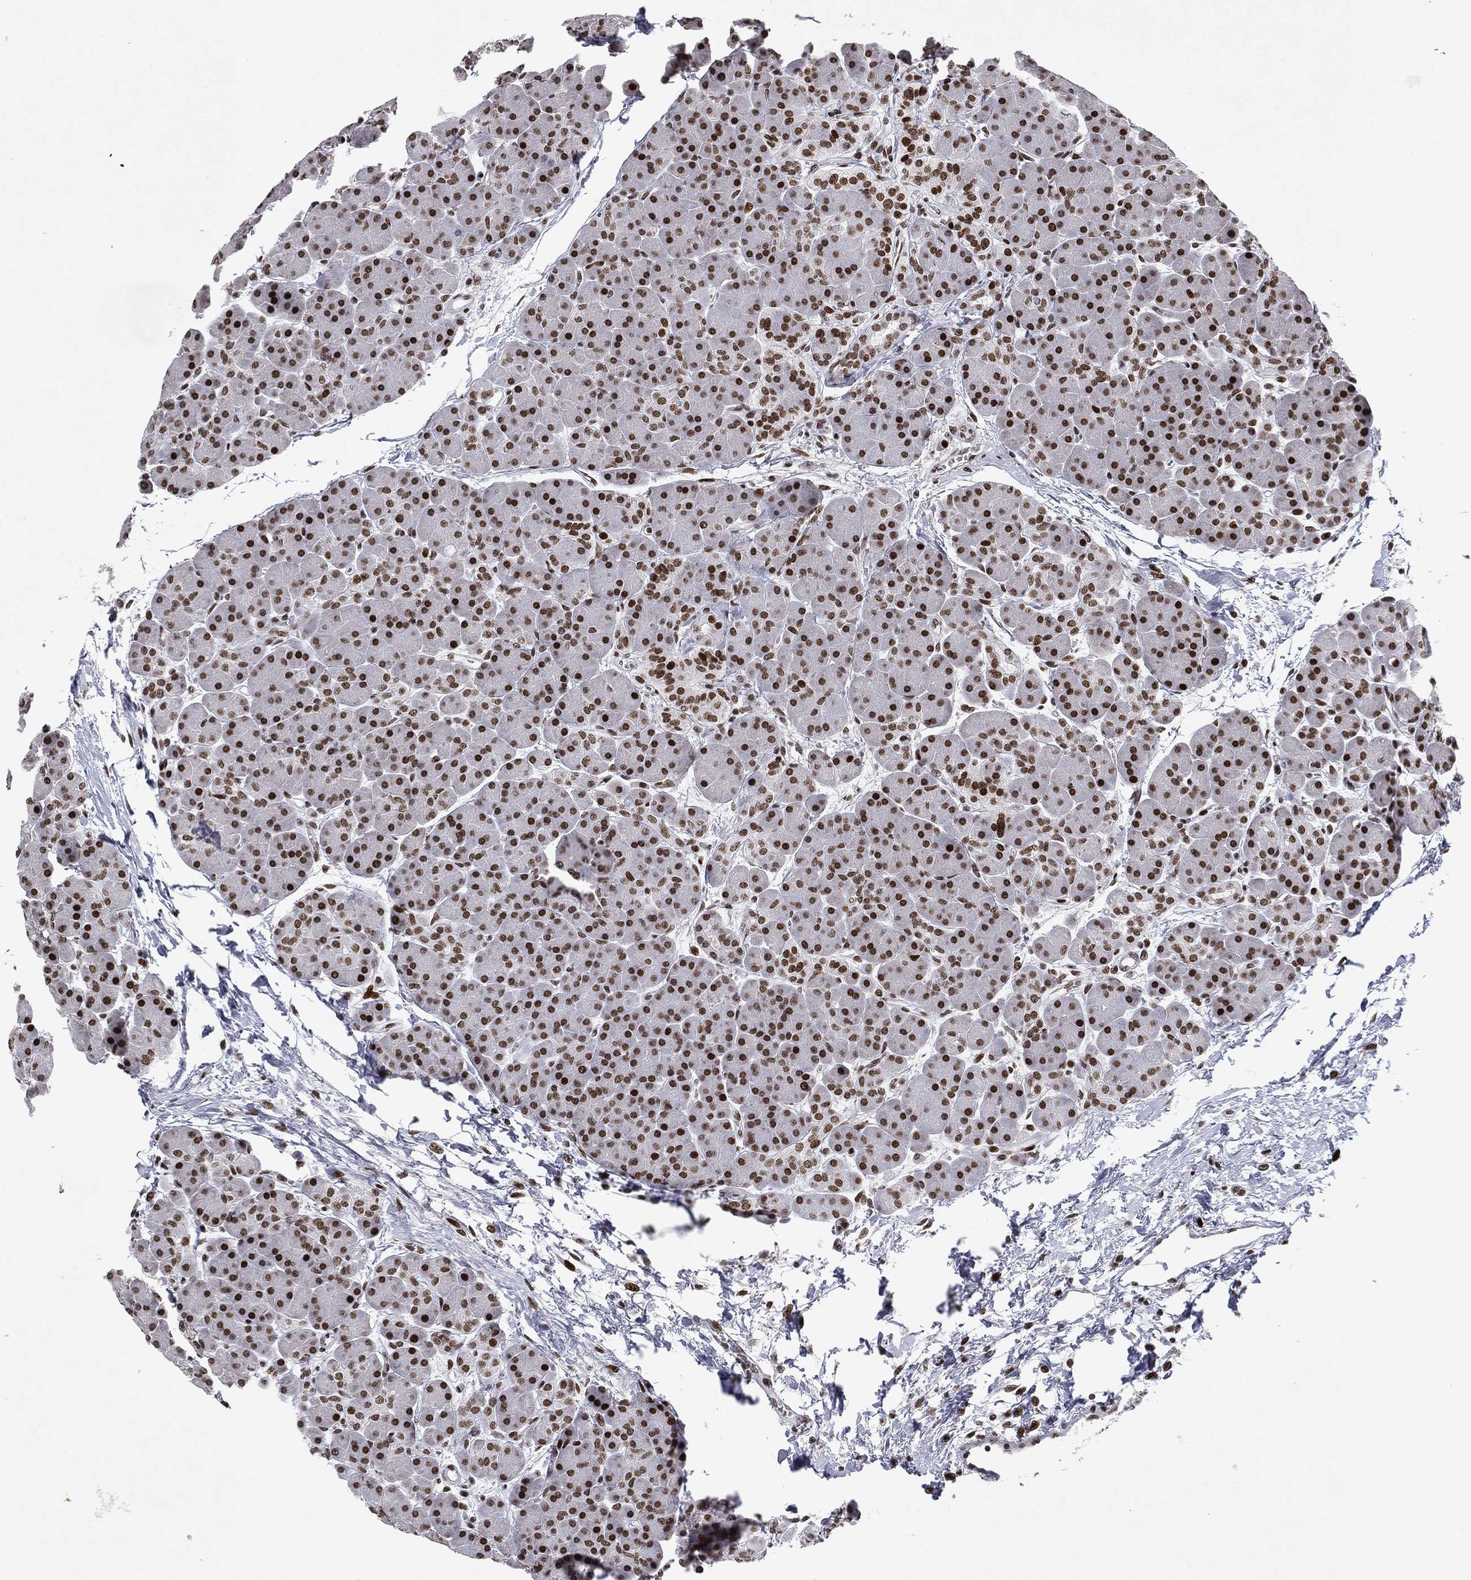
{"staining": {"intensity": "strong", "quantity": ">75%", "location": "nuclear"}, "tissue": "pancreas", "cell_type": "Exocrine glandular cells", "image_type": "normal", "snomed": [{"axis": "morphology", "description": "Normal tissue, NOS"}, {"axis": "topography", "description": "Pancreas"}], "caption": "Immunohistochemistry of normal pancreas displays high levels of strong nuclear expression in about >75% of exocrine glandular cells.", "gene": "RTF1", "patient": {"sex": "female", "age": 44}}